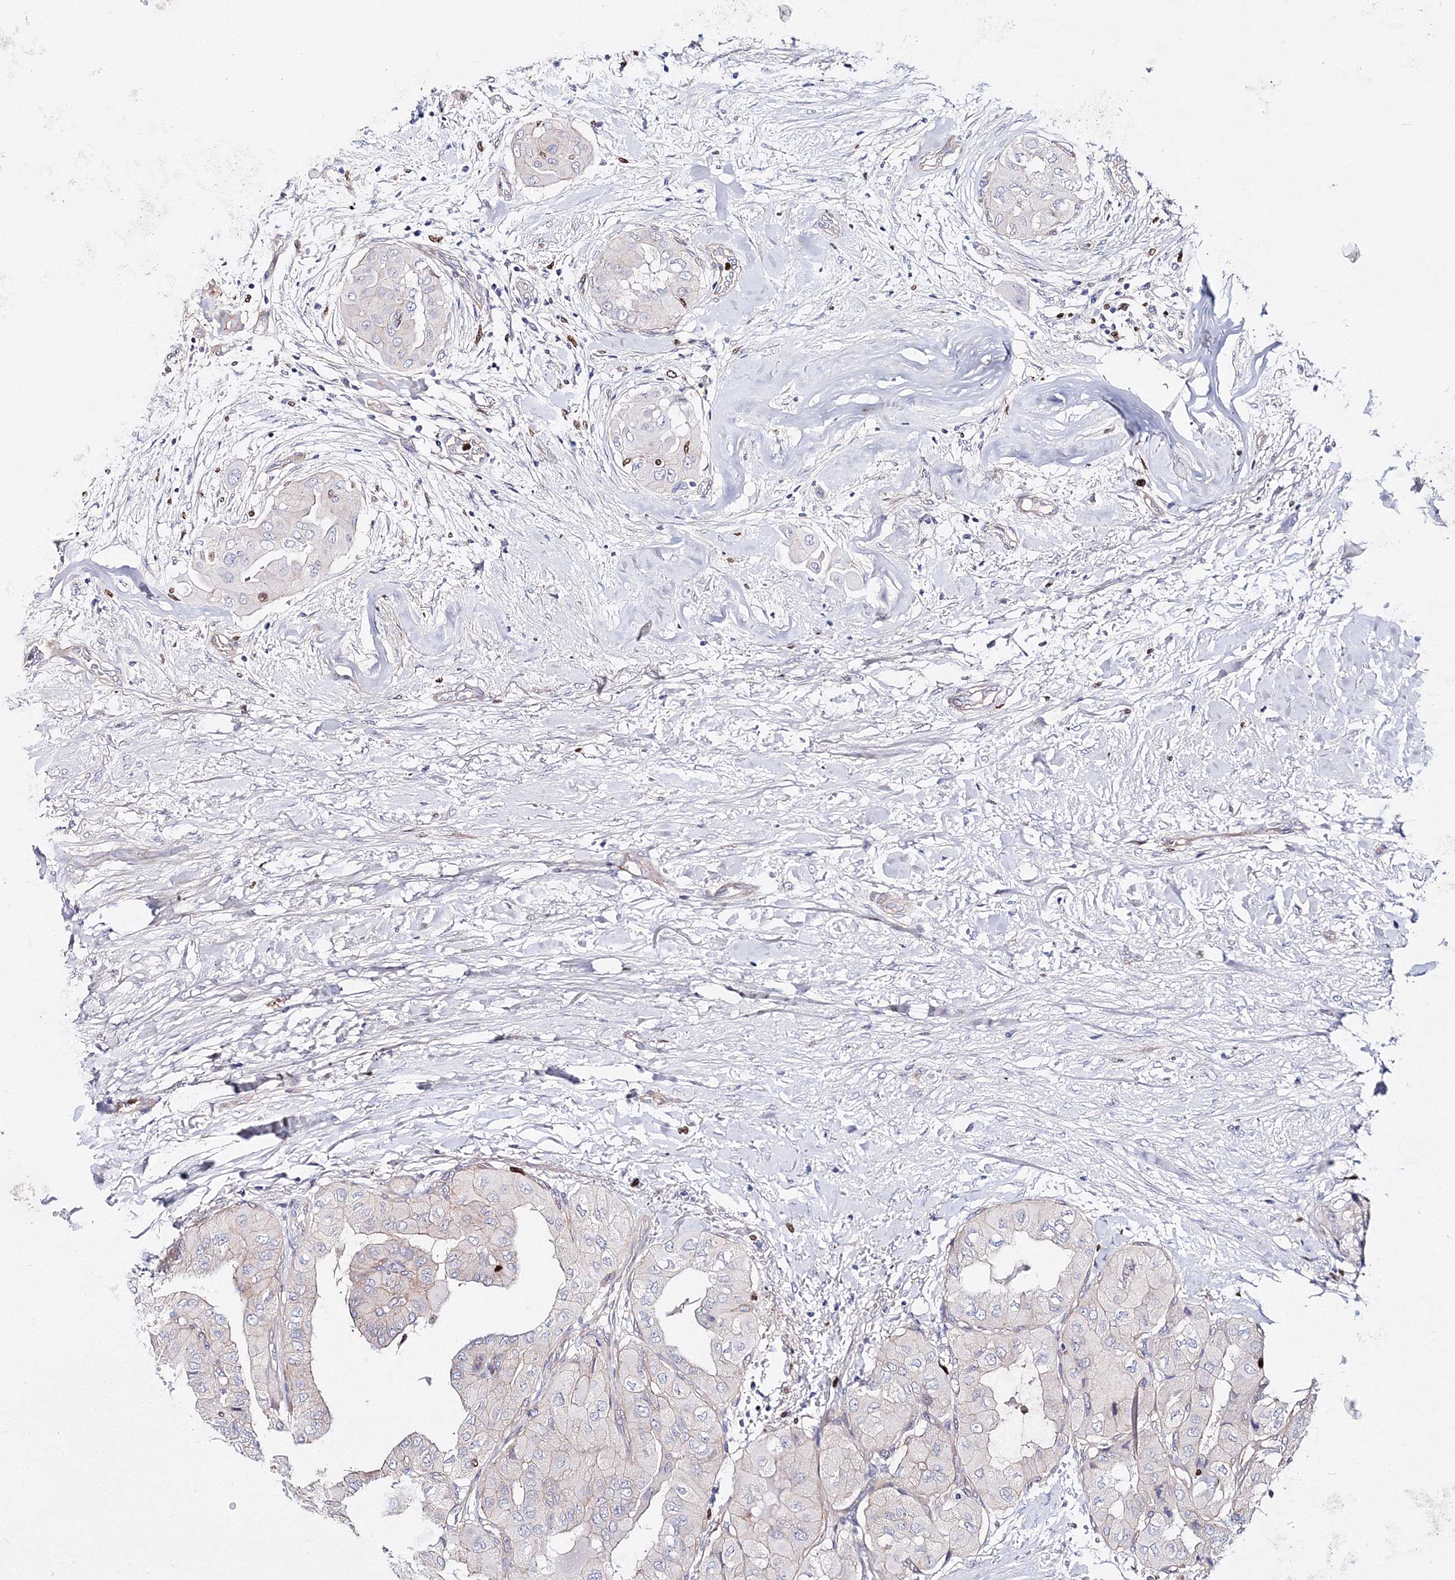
{"staining": {"intensity": "negative", "quantity": "none", "location": "none"}, "tissue": "thyroid cancer", "cell_type": "Tumor cells", "image_type": "cancer", "snomed": [{"axis": "morphology", "description": "Papillary adenocarcinoma, NOS"}, {"axis": "topography", "description": "Thyroid gland"}], "caption": "Tumor cells are negative for brown protein staining in thyroid papillary adenocarcinoma.", "gene": "C11orf52", "patient": {"sex": "female", "age": 59}}